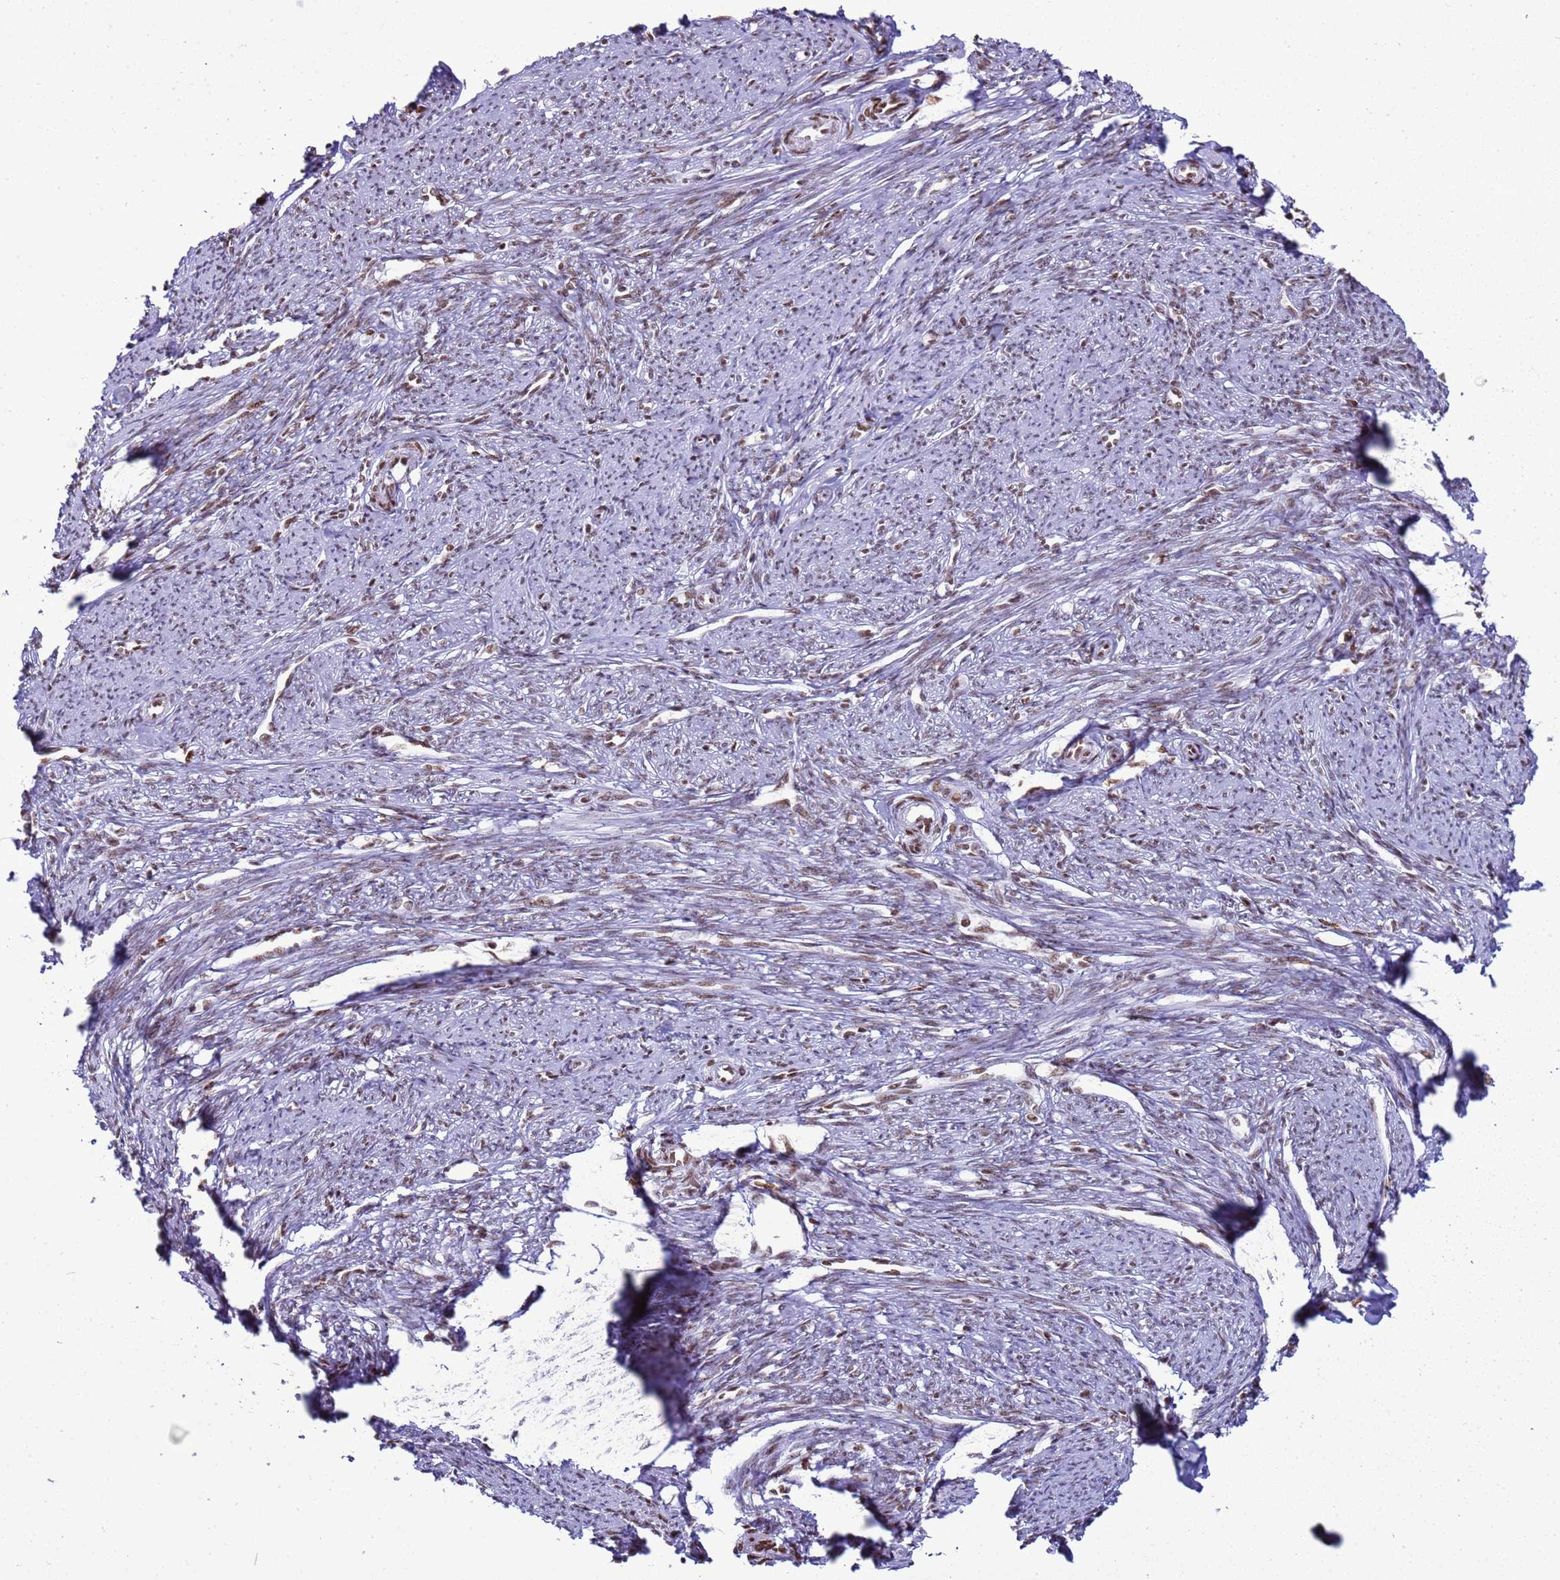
{"staining": {"intensity": "moderate", "quantity": ">75%", "location": "nuclear"}, "tissue": "smooth muscle", "cell_type": "Smooth muscle cells", "image_type": "normal", "snomed": [{"axis": "morphology", "description": "Normal tissue, NOS"}, {"axis": "topography", "description": "Smooth muscle"}, {"axis": "topography", "description": "Uterus"}], "caption": "IHC histopathology image of unremarkable human smooth muscle stained for a protein (brown), which exhibits medium levels of moderate nuclear staining in about >75% of smooth muscle cells.", "gene": "RALY", "patient": {"sex": "female", "age": 59}}